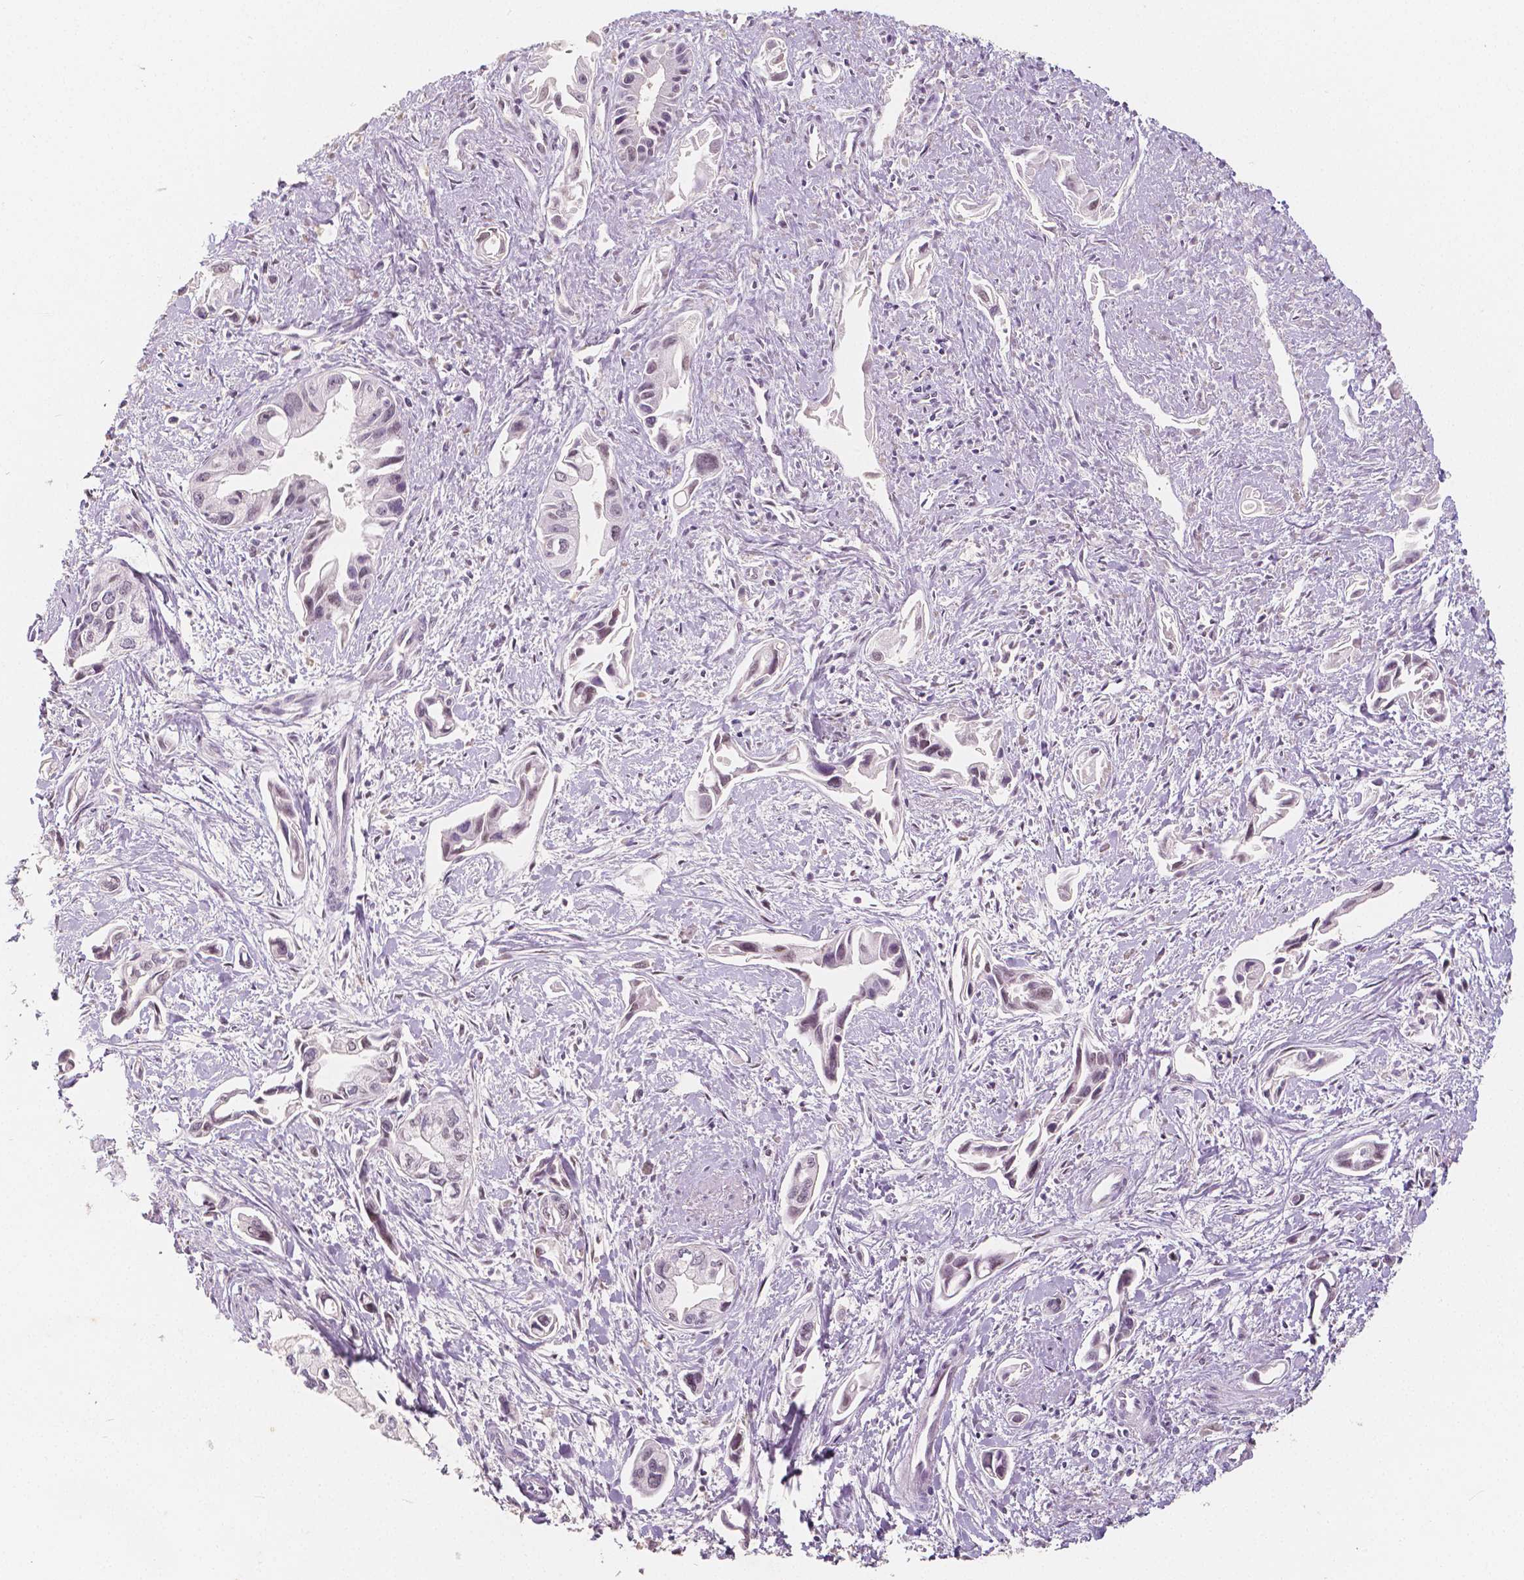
{"staining": {"intensity": "negative", "quantity": "none", "location": "none"}, "tissue": "pancreatic cancer", "cell_type": "Tumor cells", "image_type": "cancer", "snomed": [{"axis": "morphology", "description": "Adenocarcinoma, NOS"}, {"axis": "topography", "description": "Pancreas"}], "caption": "This photomicrograph is of adenocarcinoma (pancreatic) stained with immunohistochemistry (IHC) to label a protein in brown with the nuclei are counter-stained blue. There is no staining in tumor cells.", "gene": "KDM5B", "patient": {"sex": "female", "age": 61}}